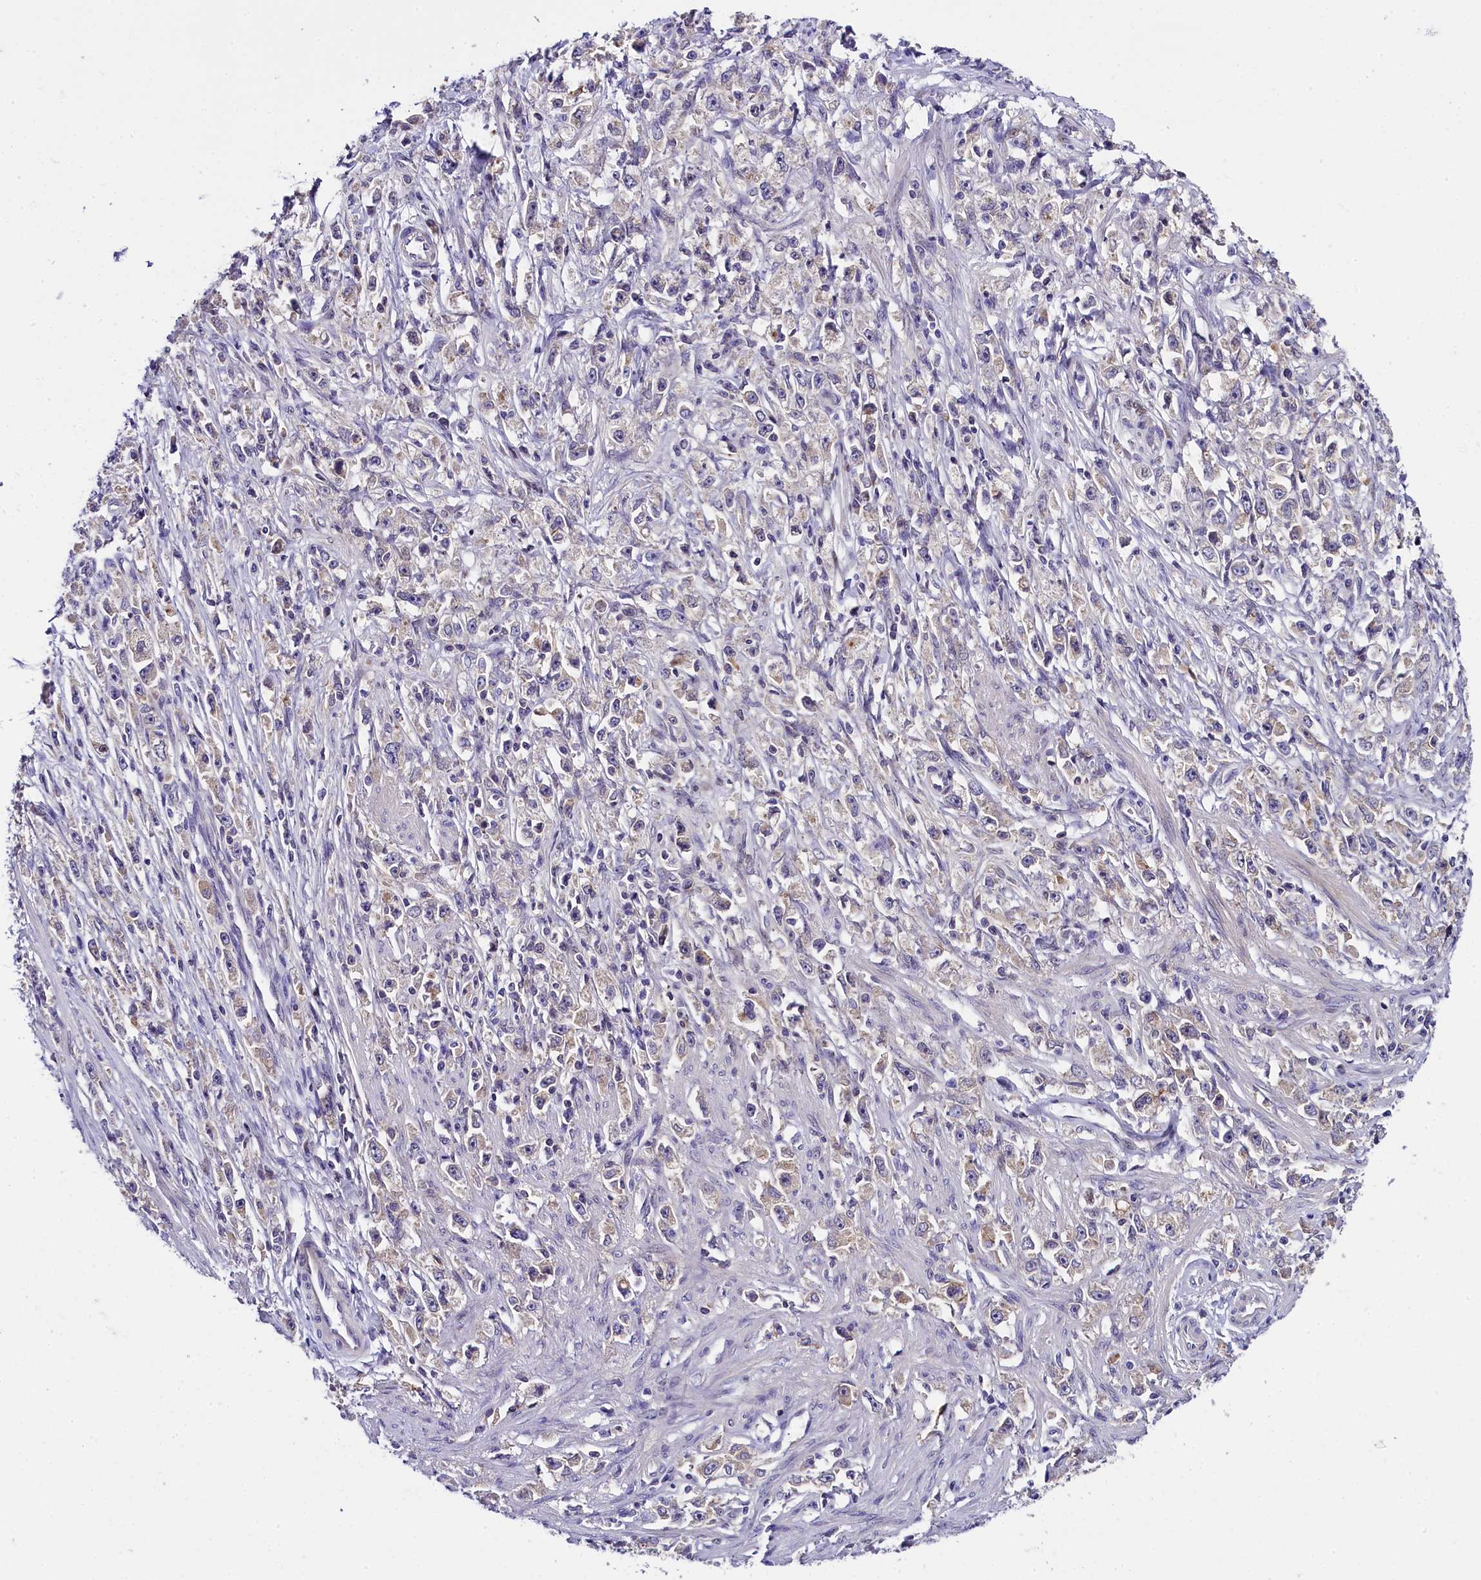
{"staining": {"intensity": "negative", "quantity": "none", "location": "none"}, "tissue": "stomach cancer", "cell_type": "Tumor cells", "image_type": "cancer", "snomed": [{"axis": "morphology", "description": "Adenocarcinoma, NOS"}, {"axis": "topography", "description": "Stomach"}], "caption": "This is a photomicrograph of immunohistochemistry (IHC) staining of stomach adenocarcinoma, which shows no expression in tumor cells. (IHC, brightfield microscopy, high magnification).", "gene": "ENKD1", "patient": {"sex": "female", "age": 59}}